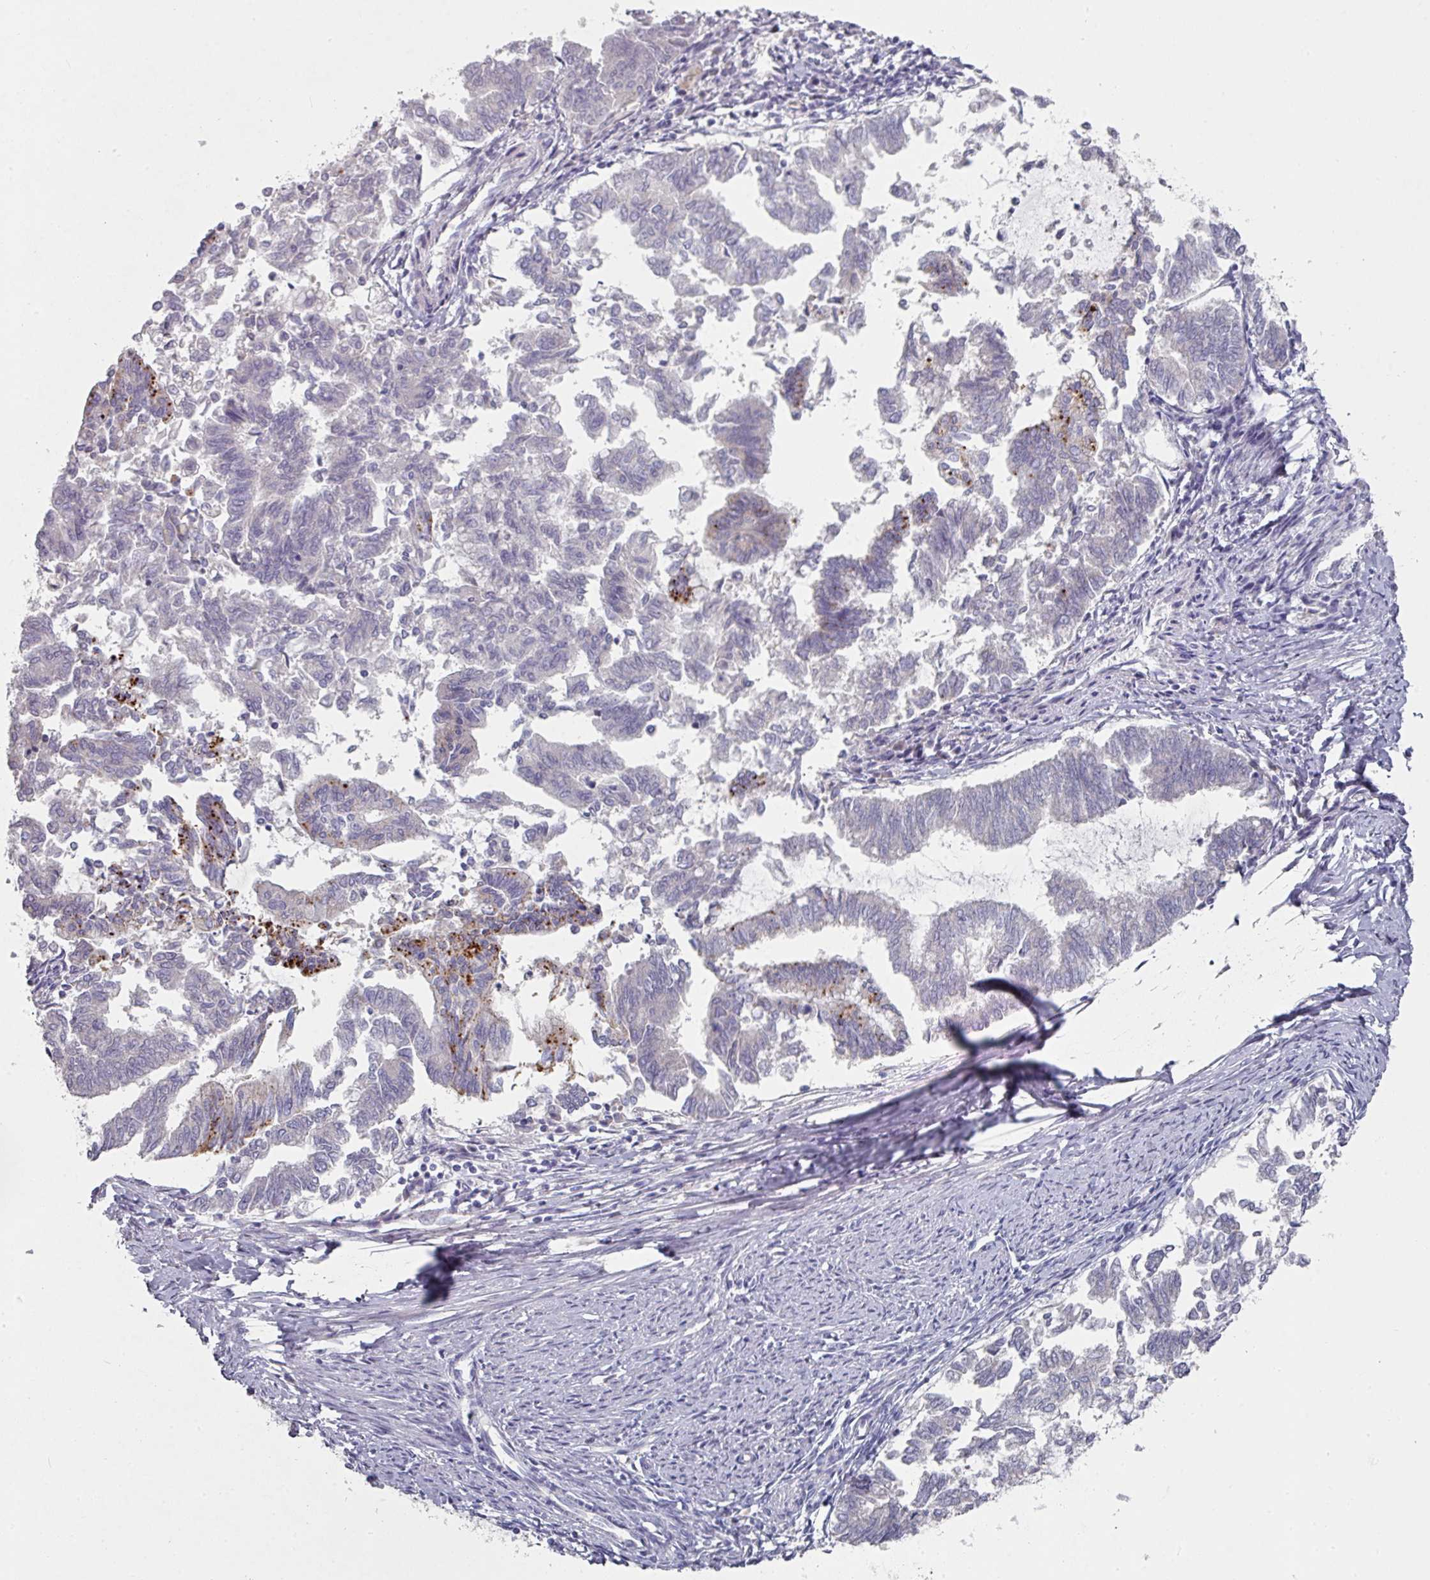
{"staining": {"intensity": "moderate", "quantity": "<25%", "location": "cytoplasmic/membranous"}, "tissue": "endometrial cancer", "cell_type": "Tumor cells", "image_type": "cancer", "snomed": [{"axis": "morphology", "description": "Adenocarcinoma, NOS"}, {"axis": "topography", "description": "Endometrium"}], "caption": "The histopathology image demonstrates a brown stain indicating the presence of a protein in the cytoplasmic/membranous of tumor cells in endometrial cancer (adenocarcinoma). (Stains: DAB in brown, nuclei in blue, Microscopy: brightfield microscopy at high magnification).", "gene": "NT5C1A", "patient": {"sex": "female", "age": 79}}